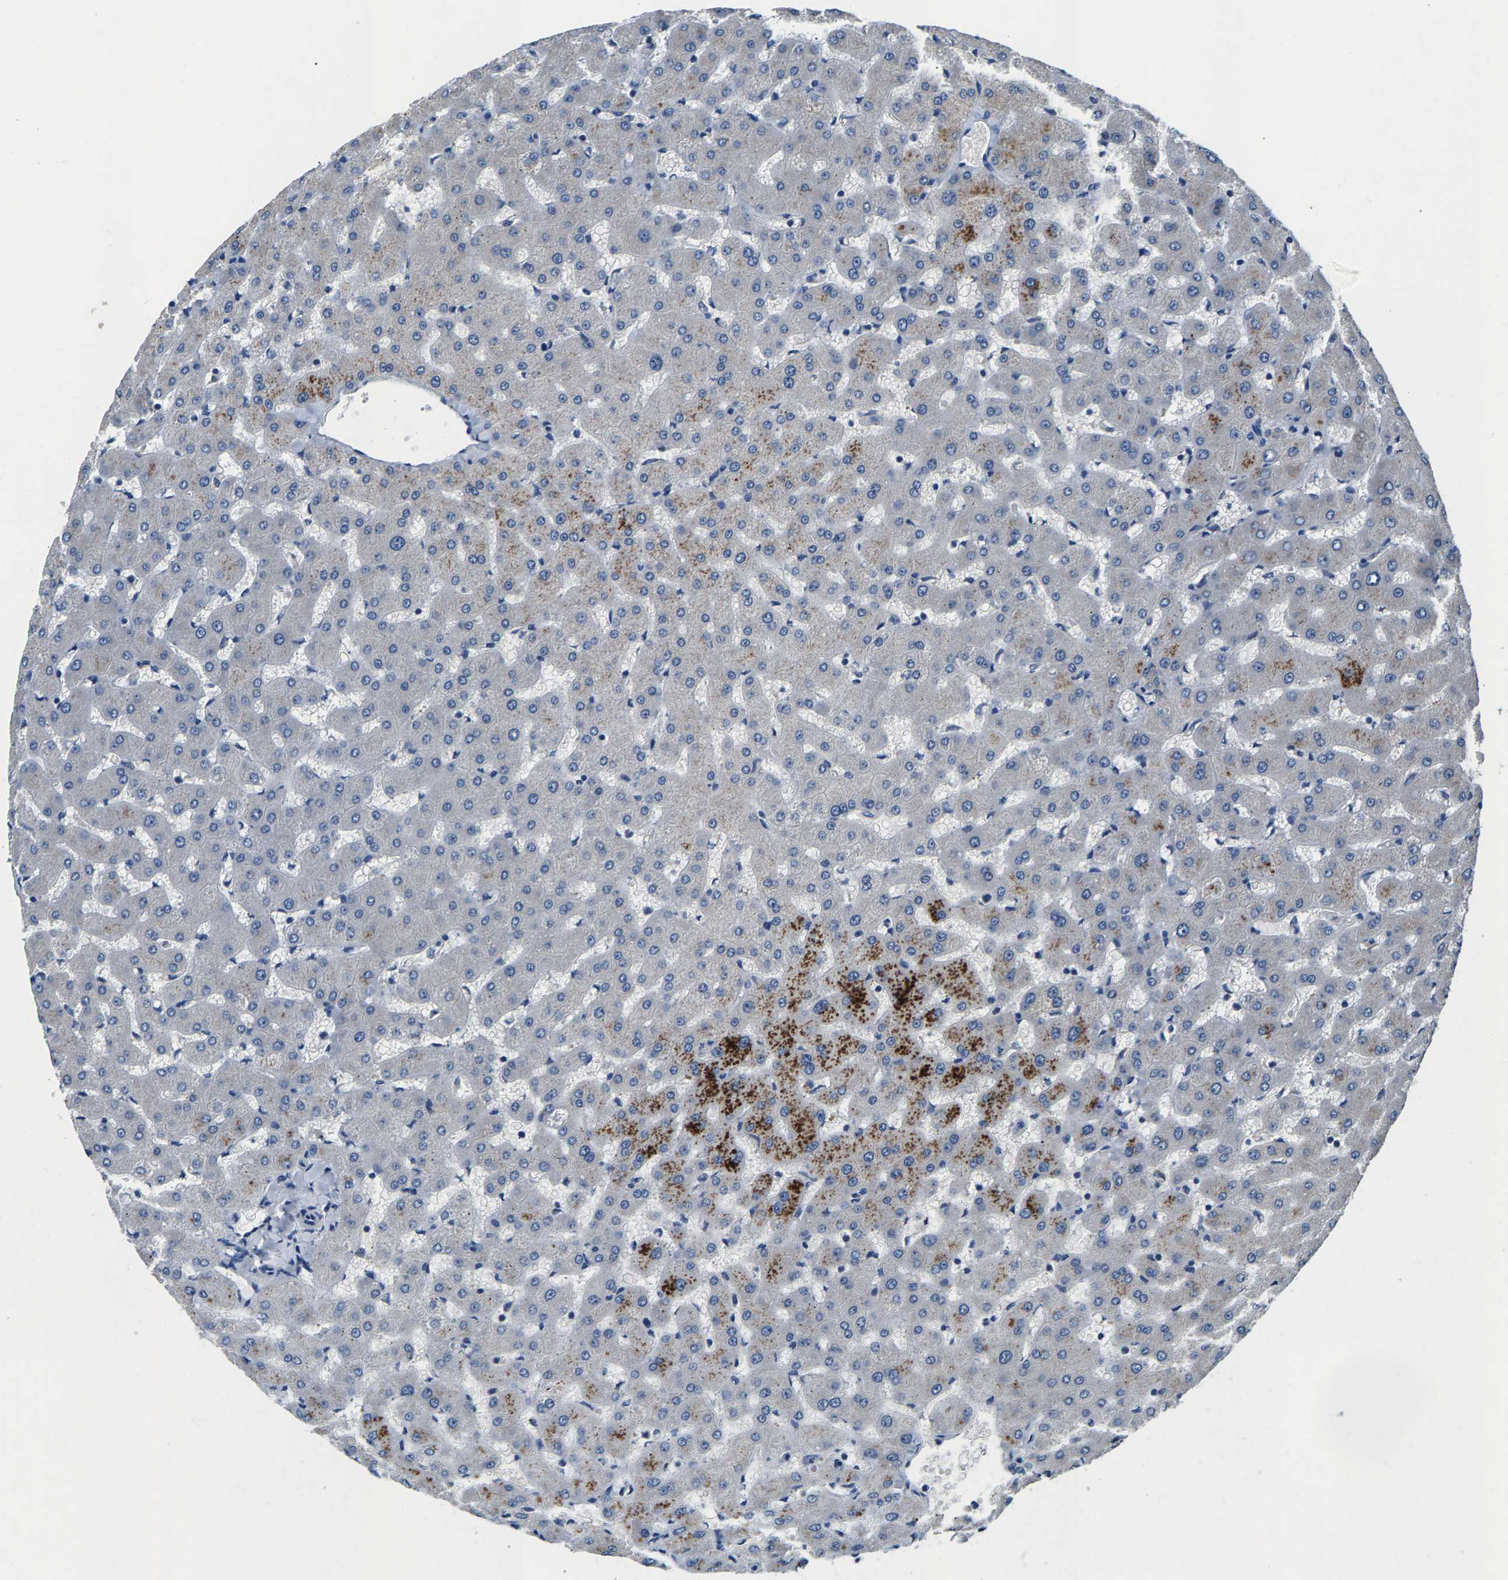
{"staining": {"intensity": "negative", "quantity": "none", "location": "none"}, "tissue": "liver", "cell_type": "Cholangiocytes", "image_type": "normal", "snomed": [{"axis": "morphology", "description": "Normal tissue, NOS"}, {"axis": "topography", "description": "Liver"}], "caption": "The IHC histopathology image has no significant positivity in cholangiocytes of liver.", "gene": "NT5C", "patient": {"sex": "female", "age": 63}}